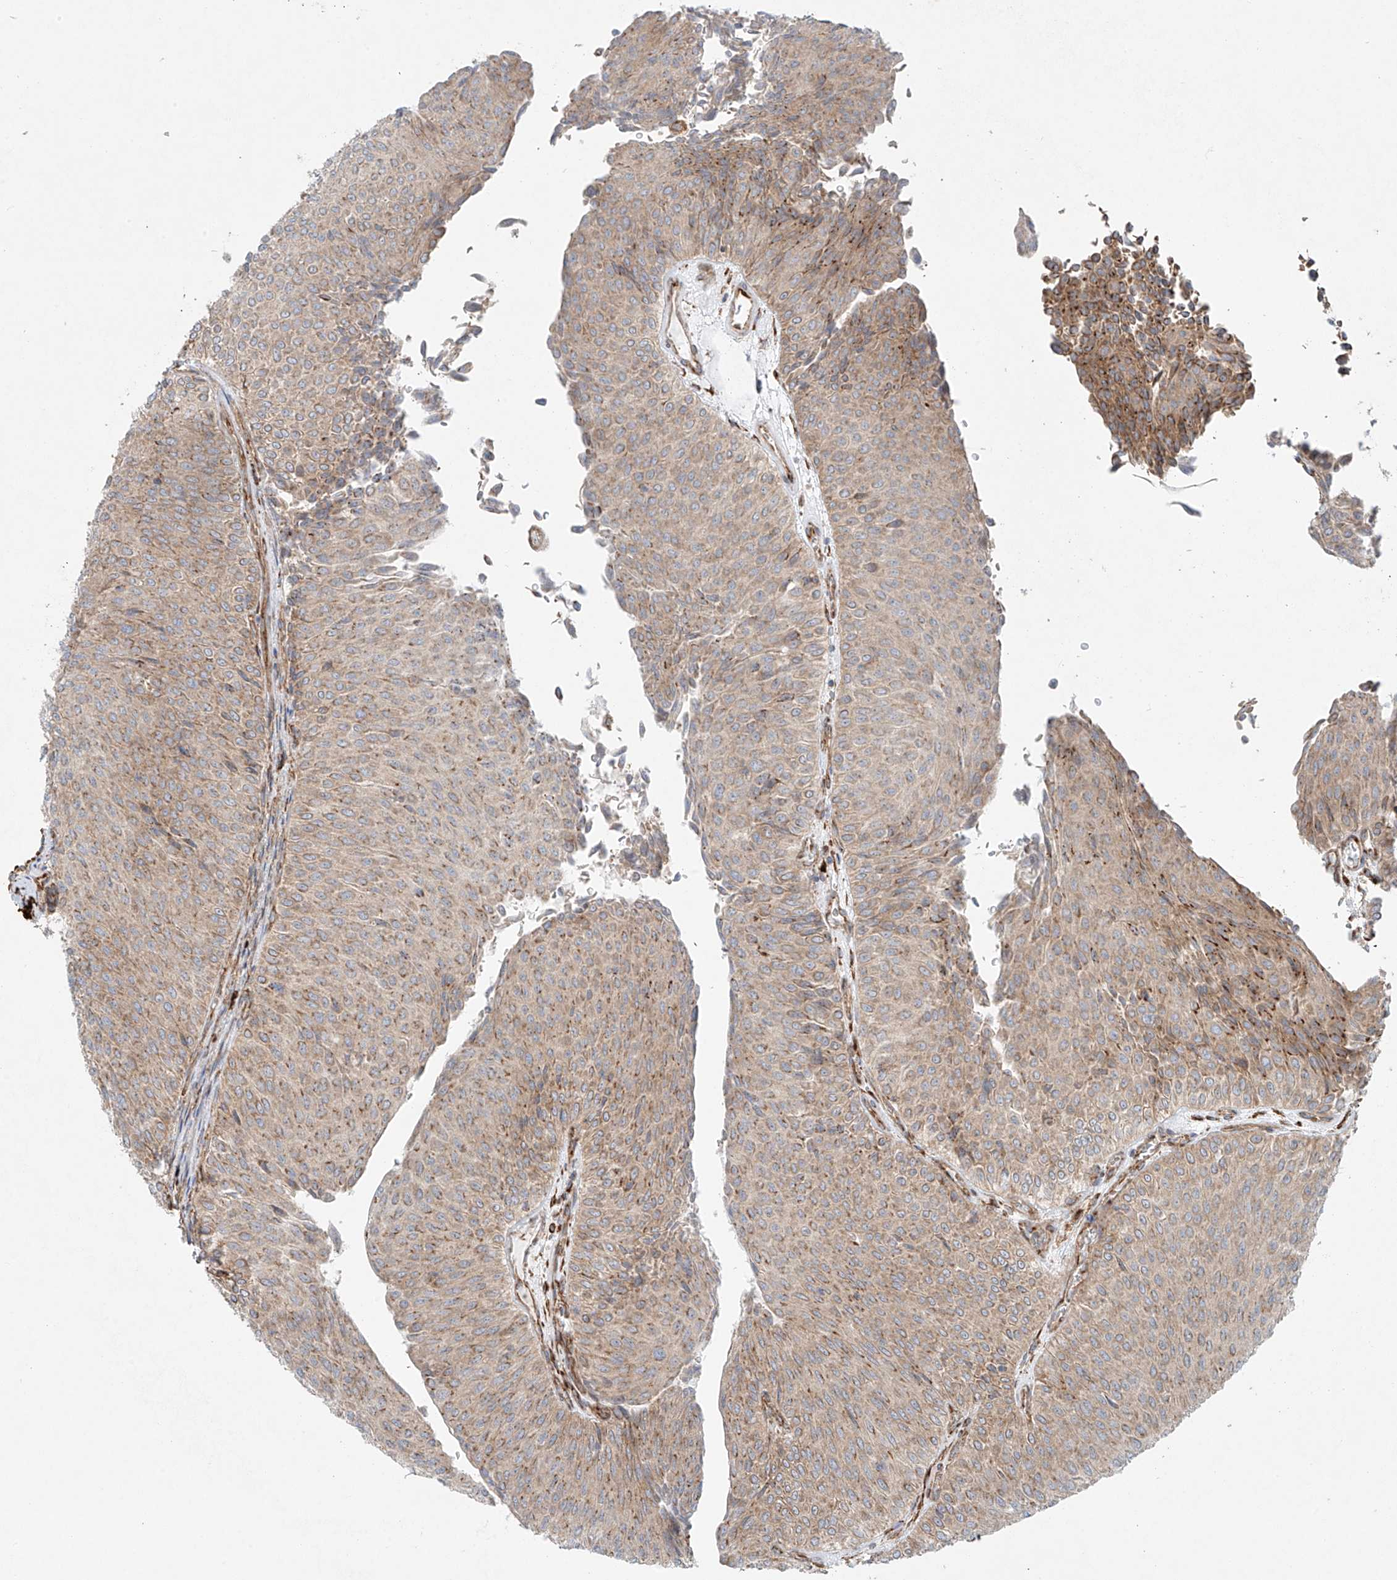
{"staining": {"intensity": "weak", "quantity": ">75%", "location": "cytoplasmic/membranous"}, "tissue": "urothelial cancer", "cell_type": "Tumor cells", "image_type": "cancer", "snomed": [{"axis": "morphology", "description": "Urothelial carcinoma, Low grade"}, {"axis": "topography", "description": "Urinary bladder"}], "caption": "Immunohistochemistry (DAB (3,3'-diaminobenzidine)) staining of urothelial cancer reveals weak cytoplasmic/membranous protein positivity in about >75% of tumor cells.", "gene": "EIPR1", "patient": {"sex": "male", "age": 78}}